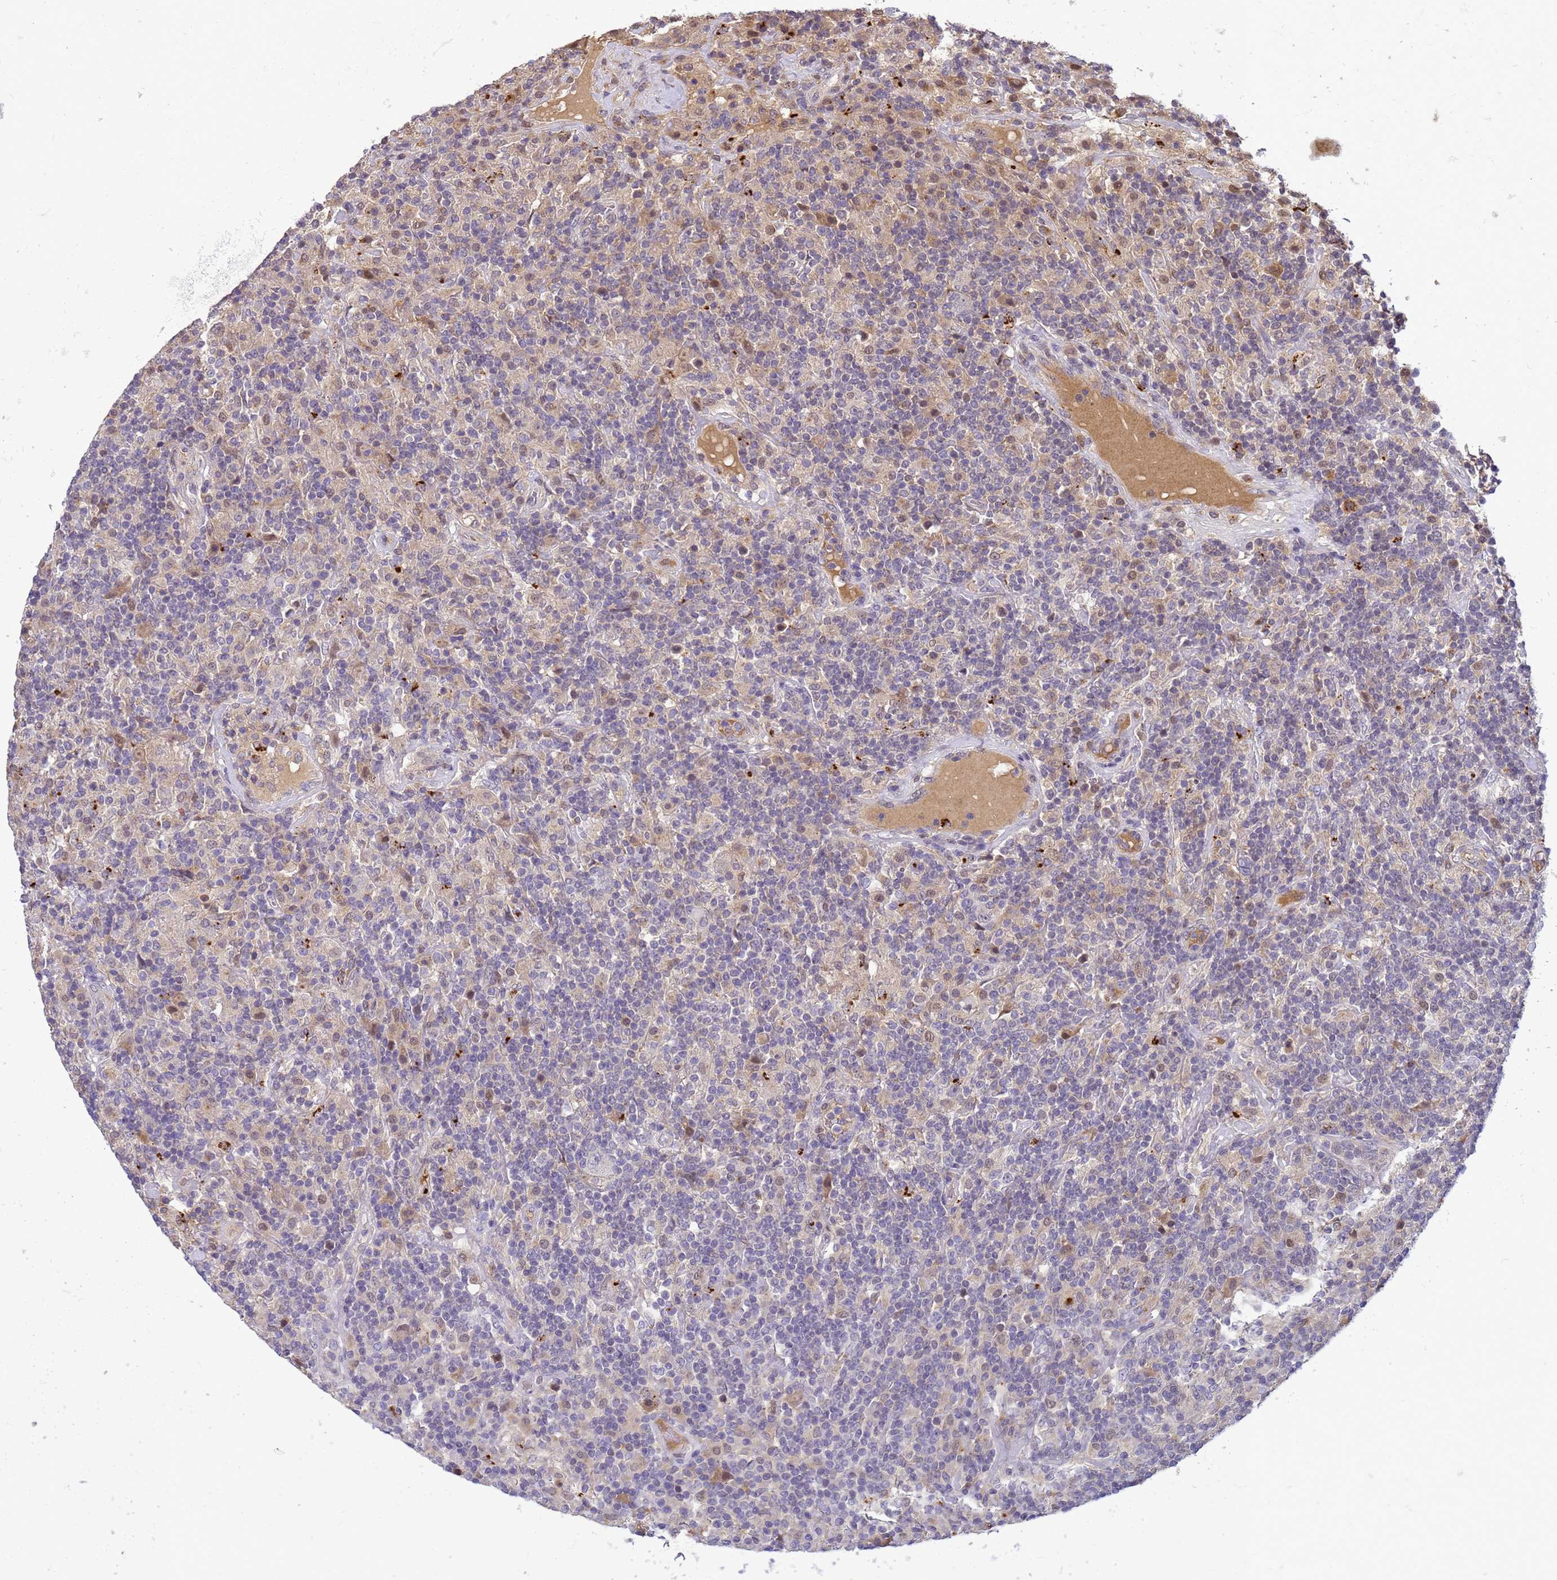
{"staining": {"intensity": "negative", "quantity": "none", "location": "none"}, "tissue": "lymphoma", "cell_type": "Tumor cells", "image_type": "cancer", "snomed": [{"axis": "morphology", "description": "Hodgkin's disease, NOS"}, {"axis": "topography", "description": "Lymph node"}], "caption": "Lymphoma stained for a protein using immunohistochemistry (IHC) displays no expression tumor cells.", "gene": "TMEM74B", "patient": {"sex": "male", "age": 70}}